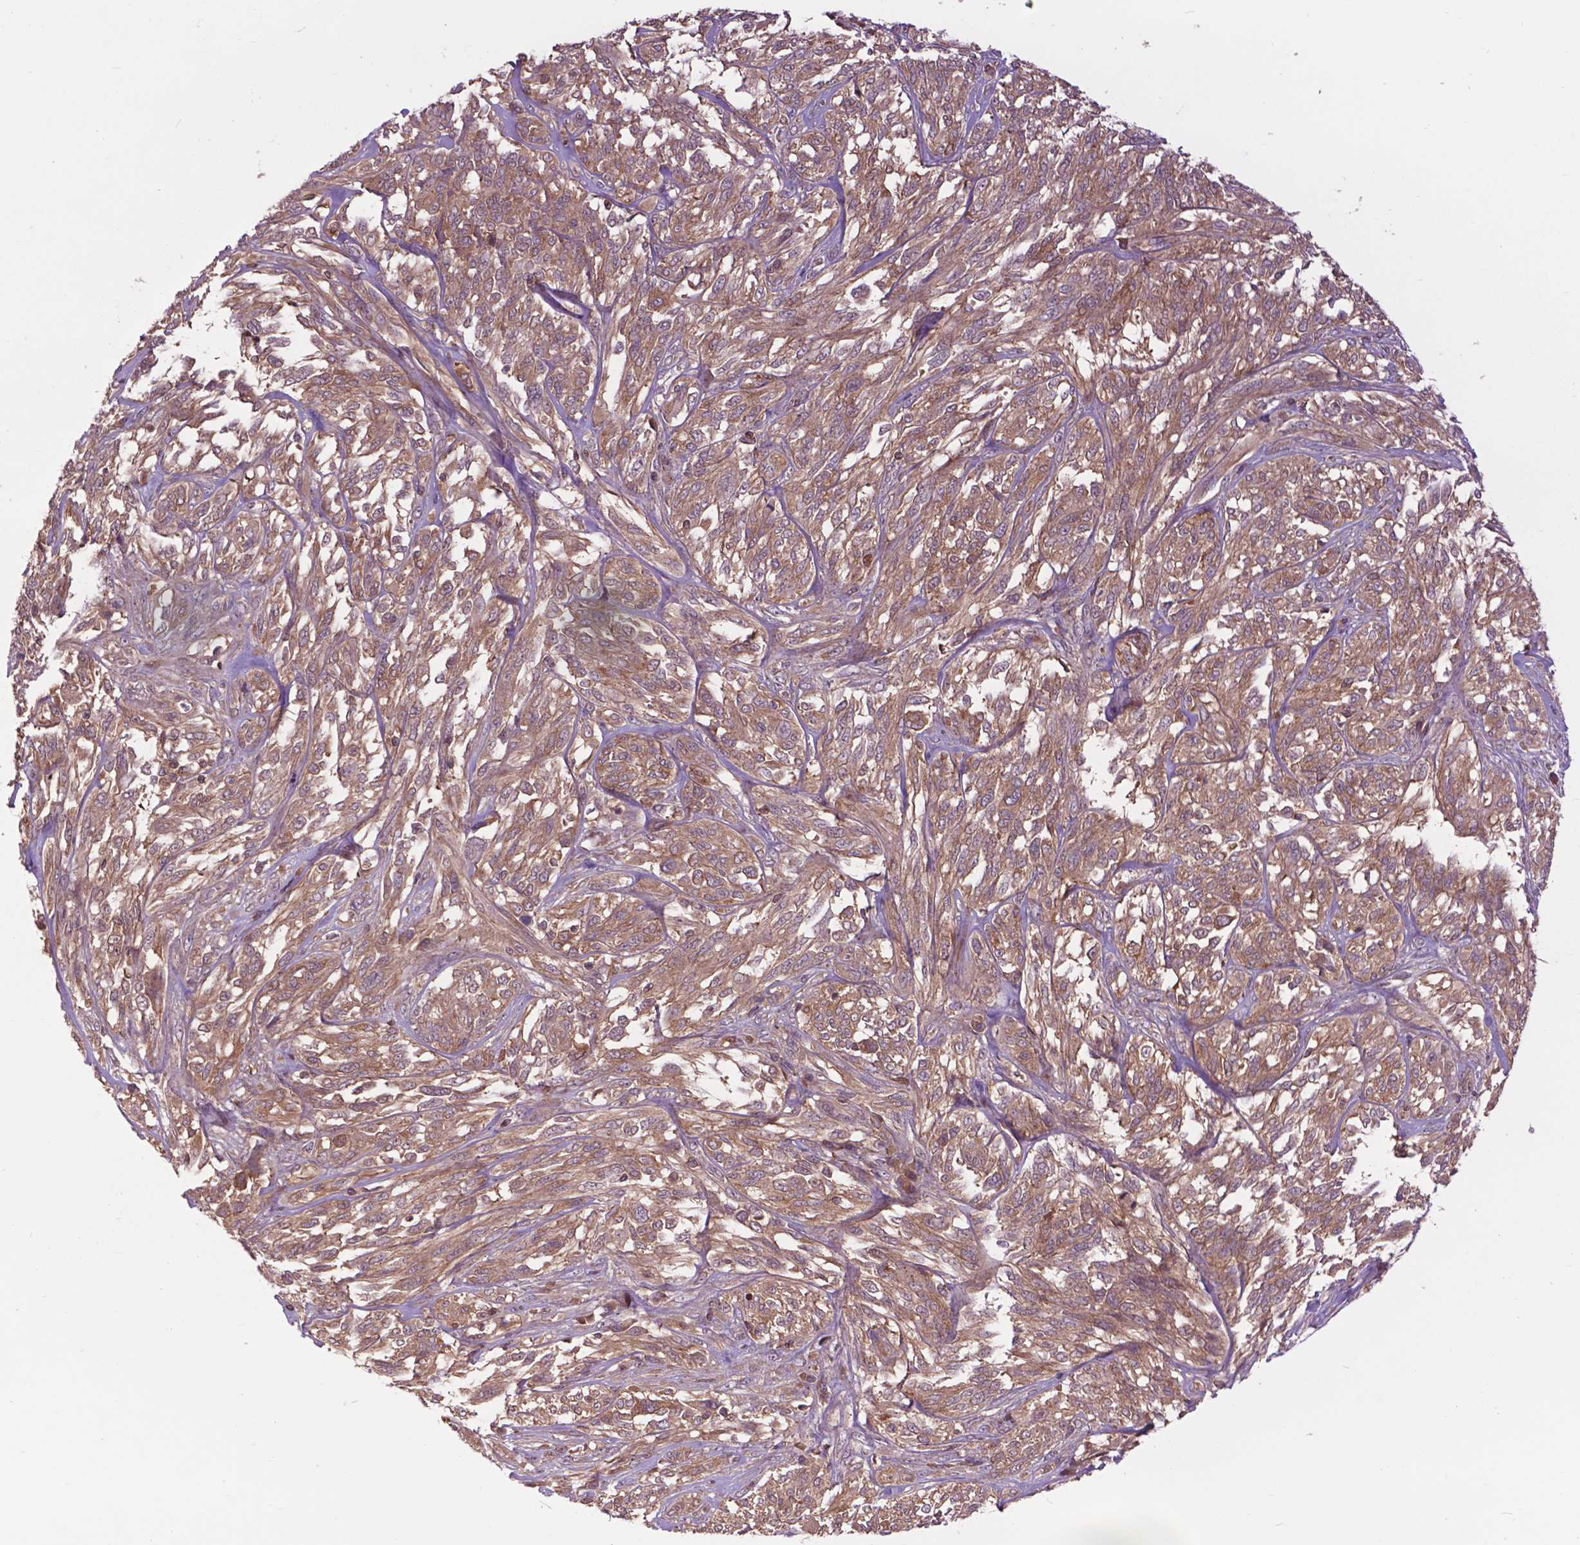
{"staining": {"intensity": "moderate", "quantity": ">75%", "location": "cytoplasmic/membranous"}, "tissue": "melanoma", "cell_type": "Tumor cells", "image_type": "cancer", "snomed": [{"axis": "morphology", "description": "Malignant melanoma, NOS"}, {"axis": "topography", "description": "Skin"}], "caption": "Malignant melanoma stained with DAB (3,3'-diaminobenzidine) IHC reveals medium levels of moderate cytoplasmic/membranous staining in approximately >75% of tumor cells.", "gene": "ARAF", "patient": {"sex": "female", "age": 91}}